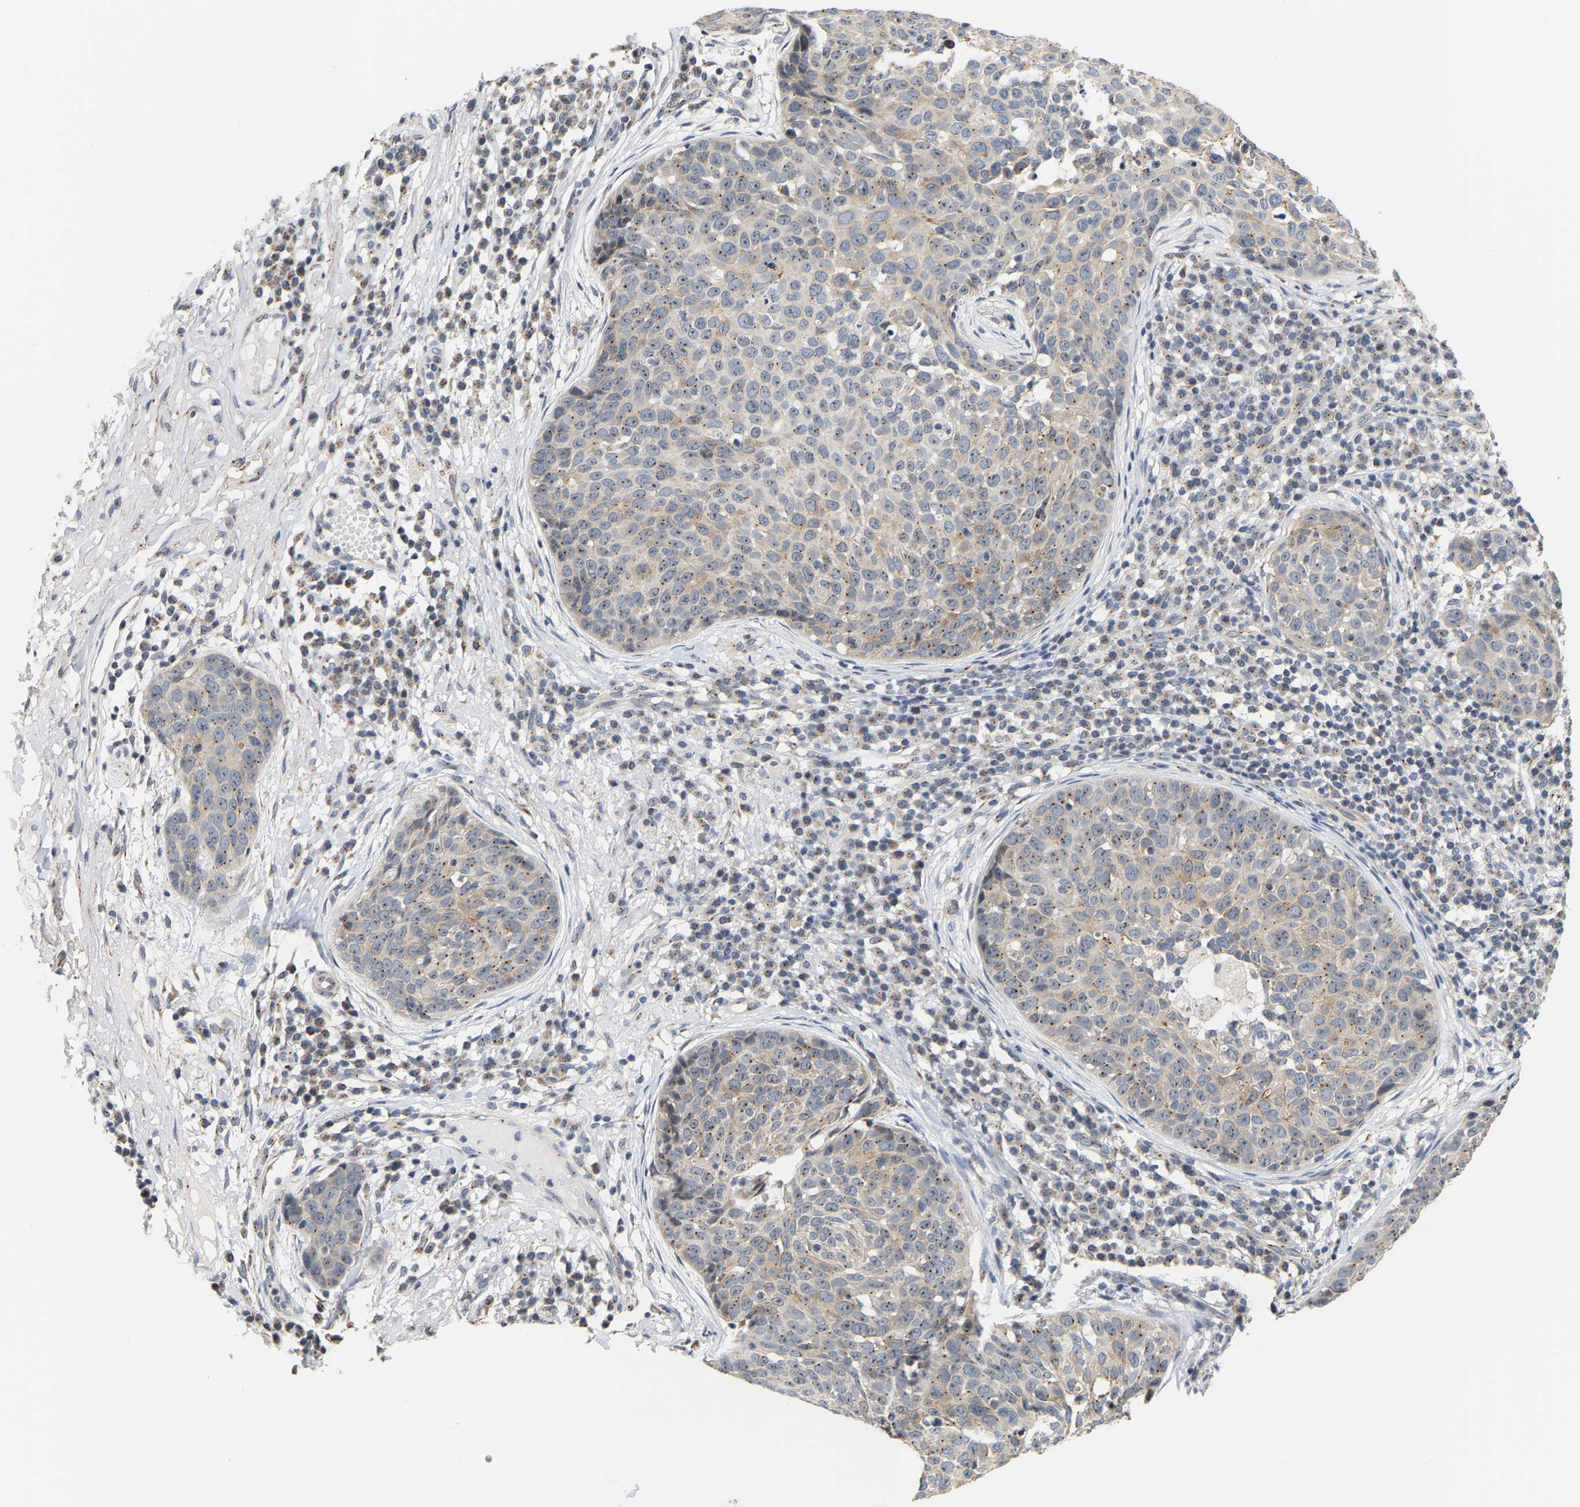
{"staining": {"intensity": "moderate", "quantity": ">75%", "location": "cytoplasmic/membranous"}, "tissue": "skin cancer", "cell_type": "Tumor cells", "image_type": "cancer", "snomed": [{"axis": "morphology", "description": "Squamous cell carcinoma in situ, NOS"}, {"axis": "morphology", "description": "Squamous cell carcinoma, NOS"}, {"axis": "topography", "description": "Skin"}], "caption": "Approximately >75% of tumor cells in human skin cancer (squamous cell carcinoma) show moderate cytoplasmic/membranous protein expression as visualized by brown immunohistochemical staining.", "gene": "PCNT", "patient": {"sex": "male", "age": 93}}